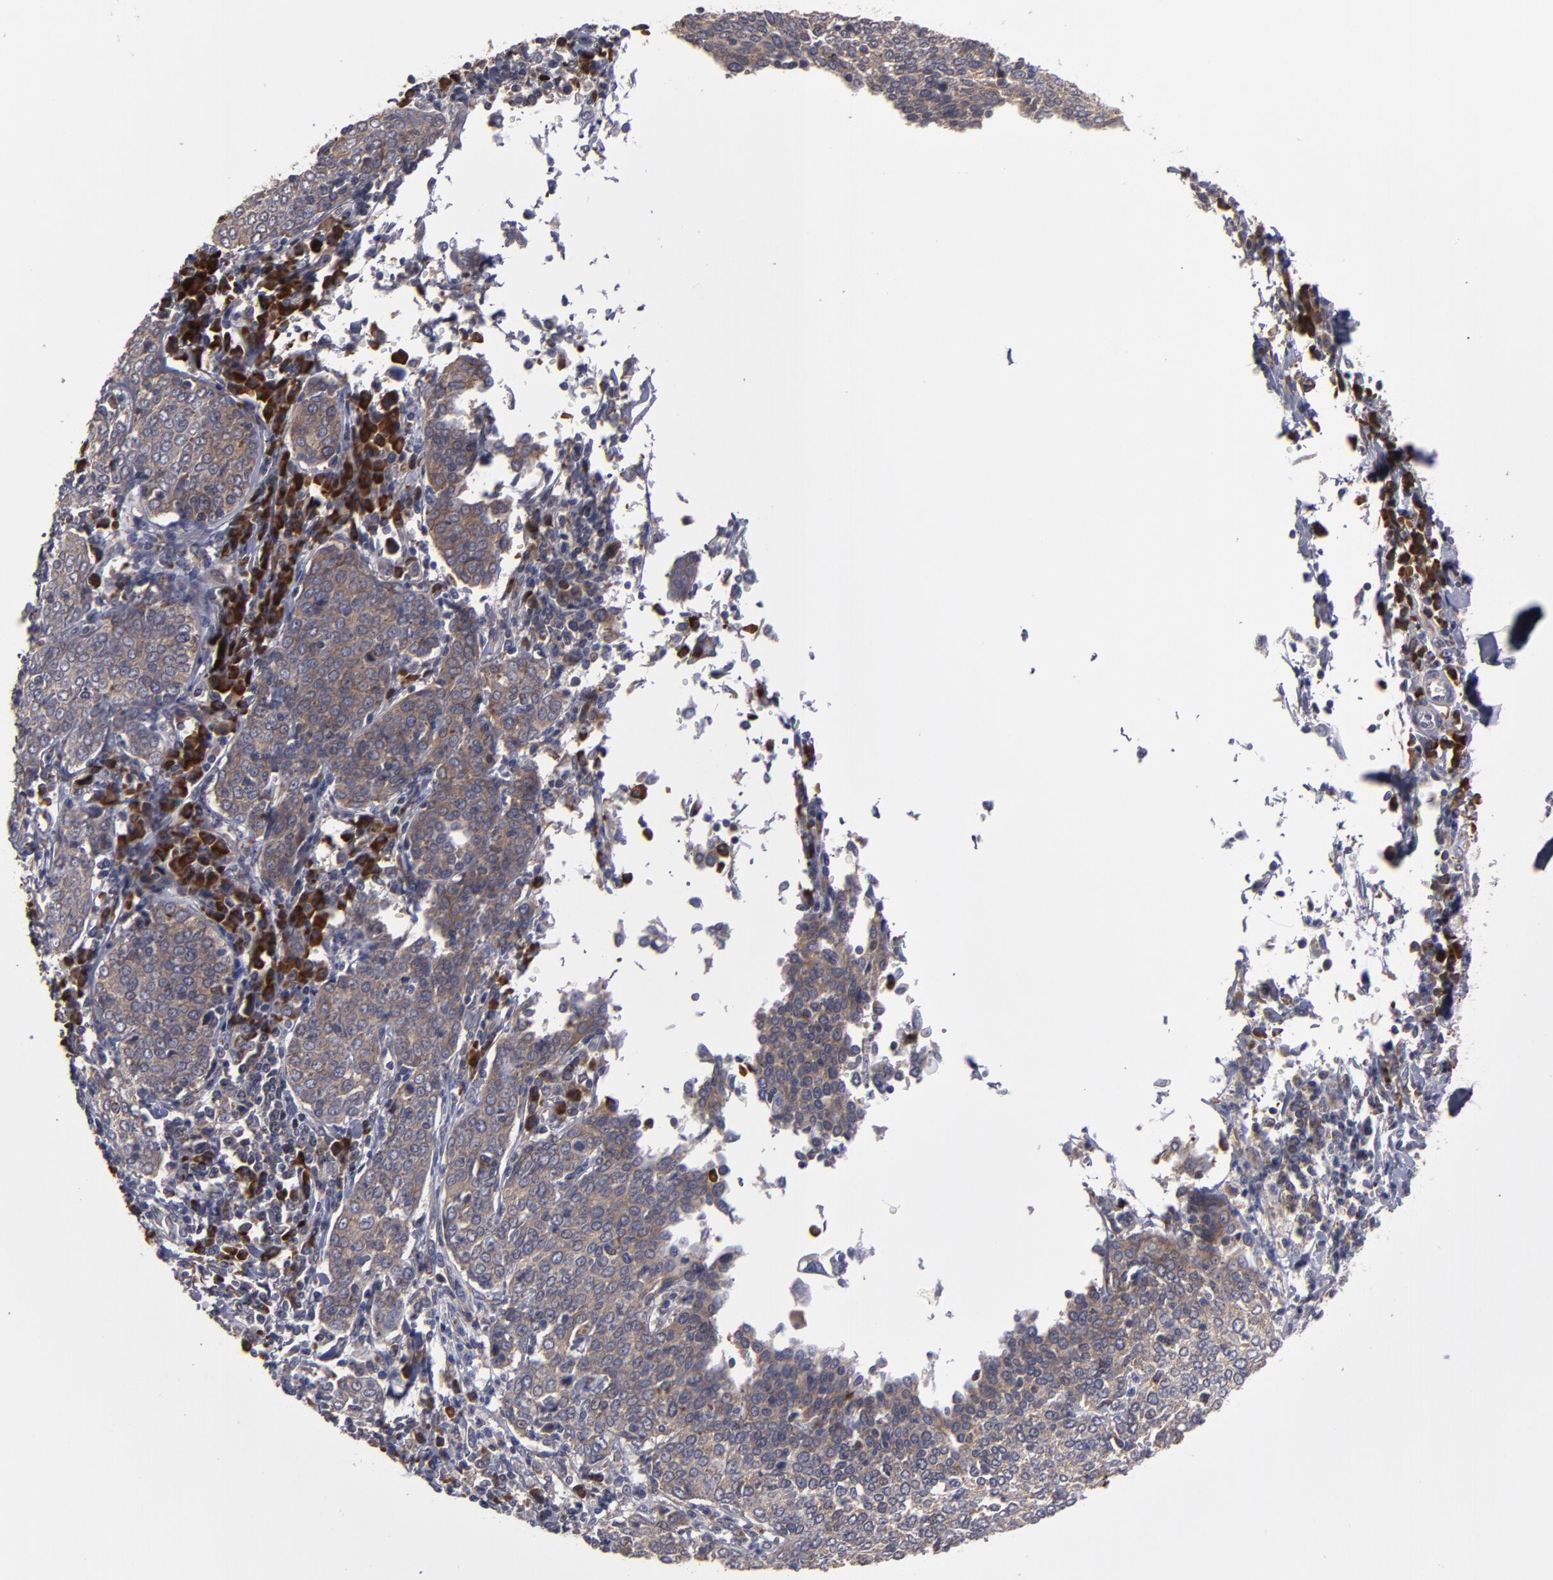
{"staining": {"intensity": "weak", "quantity": ">75%", "location": "cytoplasmic/membranous"}, "tissue": "cervical cancer", "cell_type": "Tumor cells", "image_type": "cancer", "snomed": [{"axis": "morphology", "description": "Squamous cell carcinoma, NOS"}, {"axis": "topography", "description": "Cervix"}], "caption": "An IHC histopathology image of tumor tissue is shown. Protein staining in brown highlights weak cytoplasmic/membranous positivity in cervical squamous cell carcinoma within tumor cells. The staining was performed using DAB, with brown indicating positive protein expression. Nuclei are stained blue with hematoxylin.", "gene": "SND1", "patient": {"sex": "female", "age": 40}}